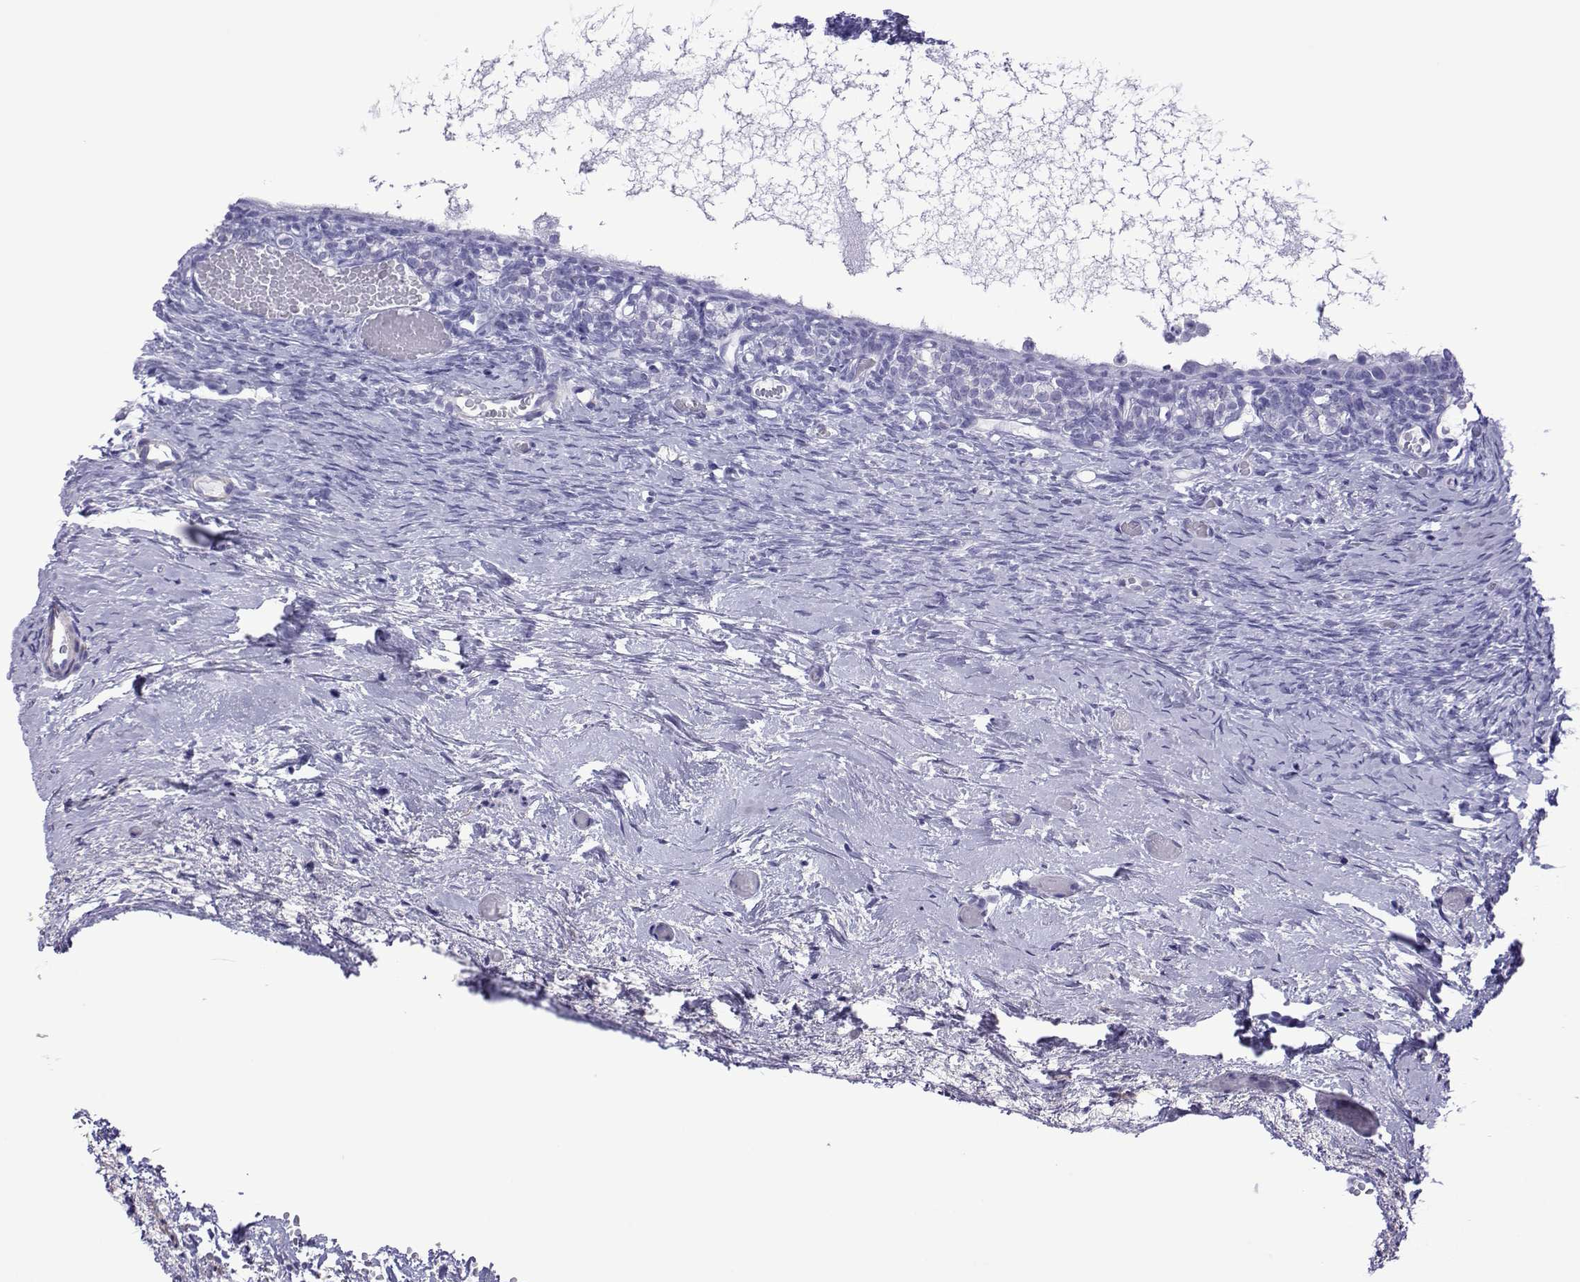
{"staining": {"intensity": "negative", "quantity": "none", "location": "none"}, "tissue": "ovary", "cell_type": "Follicle cells", "image_type": "normal", "snomed": [{"axis": "morphology", "description": "Normal tissue, NOS"}, {"axis": "topography", "description": "Ovary"}], "caption": "Follicle cells are negative for brown protein staining in normal ovary. The staining is performed using DAB brown chromogen with nuclei counter-stained in using hematoxylin.", "gene": "SPANXA1", "patient": {"sex": "female", "age": 39}}